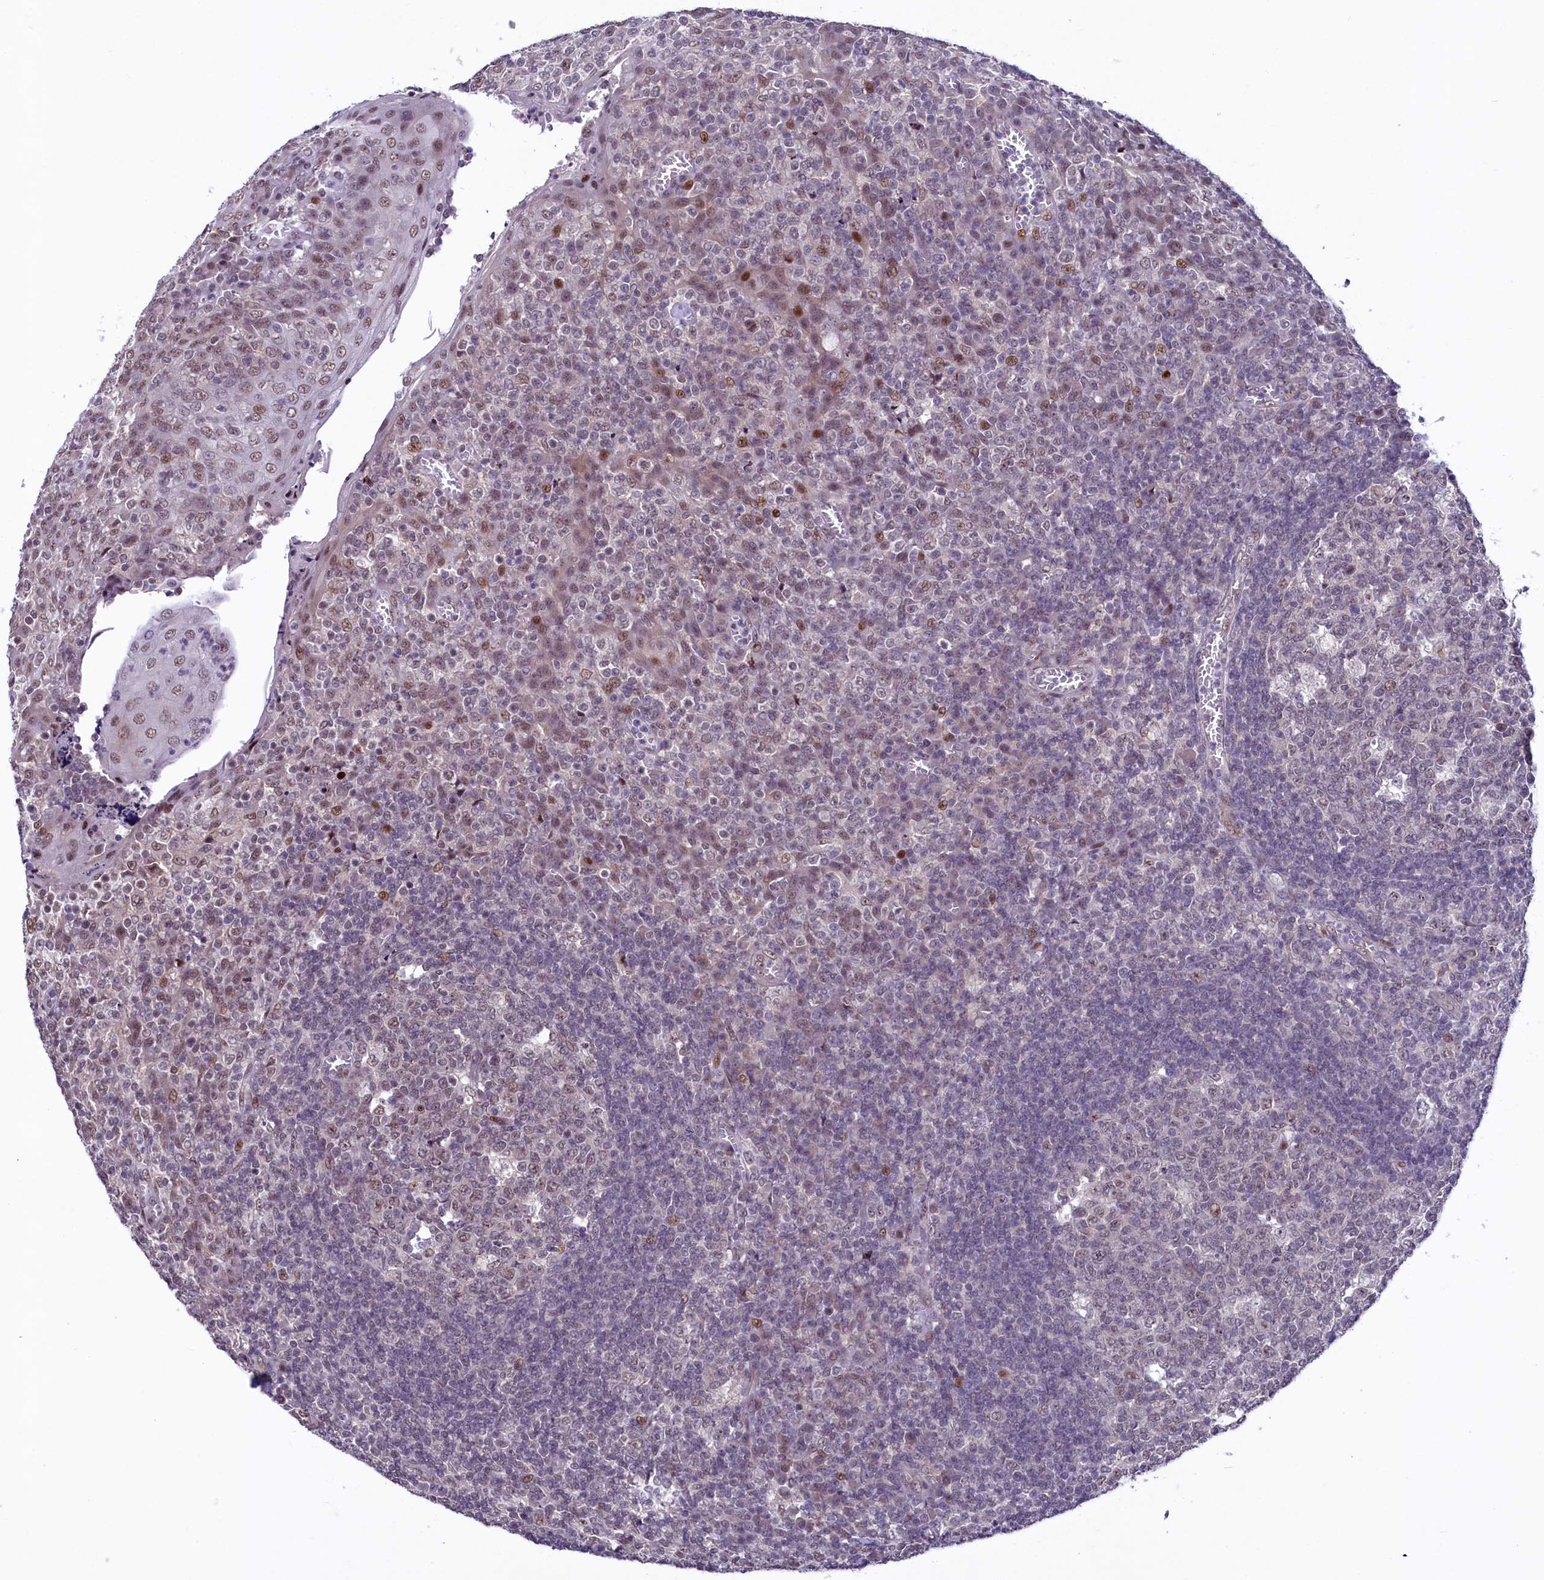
{"staining": {"intensity": "weak", "quantity": "25%-75%", "location": "nuclear"}, "tissue": "tonsil", "cell_type": "Germinal center cells", "image_type": "normal", "snomed": [{"axis": "morphology", "description": "Normal tissue, NOS"}, {"axis": "topography", "description": "Tonsil"}], "caption": "Protein expression analysis of unremarkable tonsil exhibits weak nuclear positivity in about 25%-75% of germinal center cells. (Brightfield microscopy of DAB IHC at high magnification).", "gene": "ANKS3", "patient": {"sex": "female", "age": 19}}